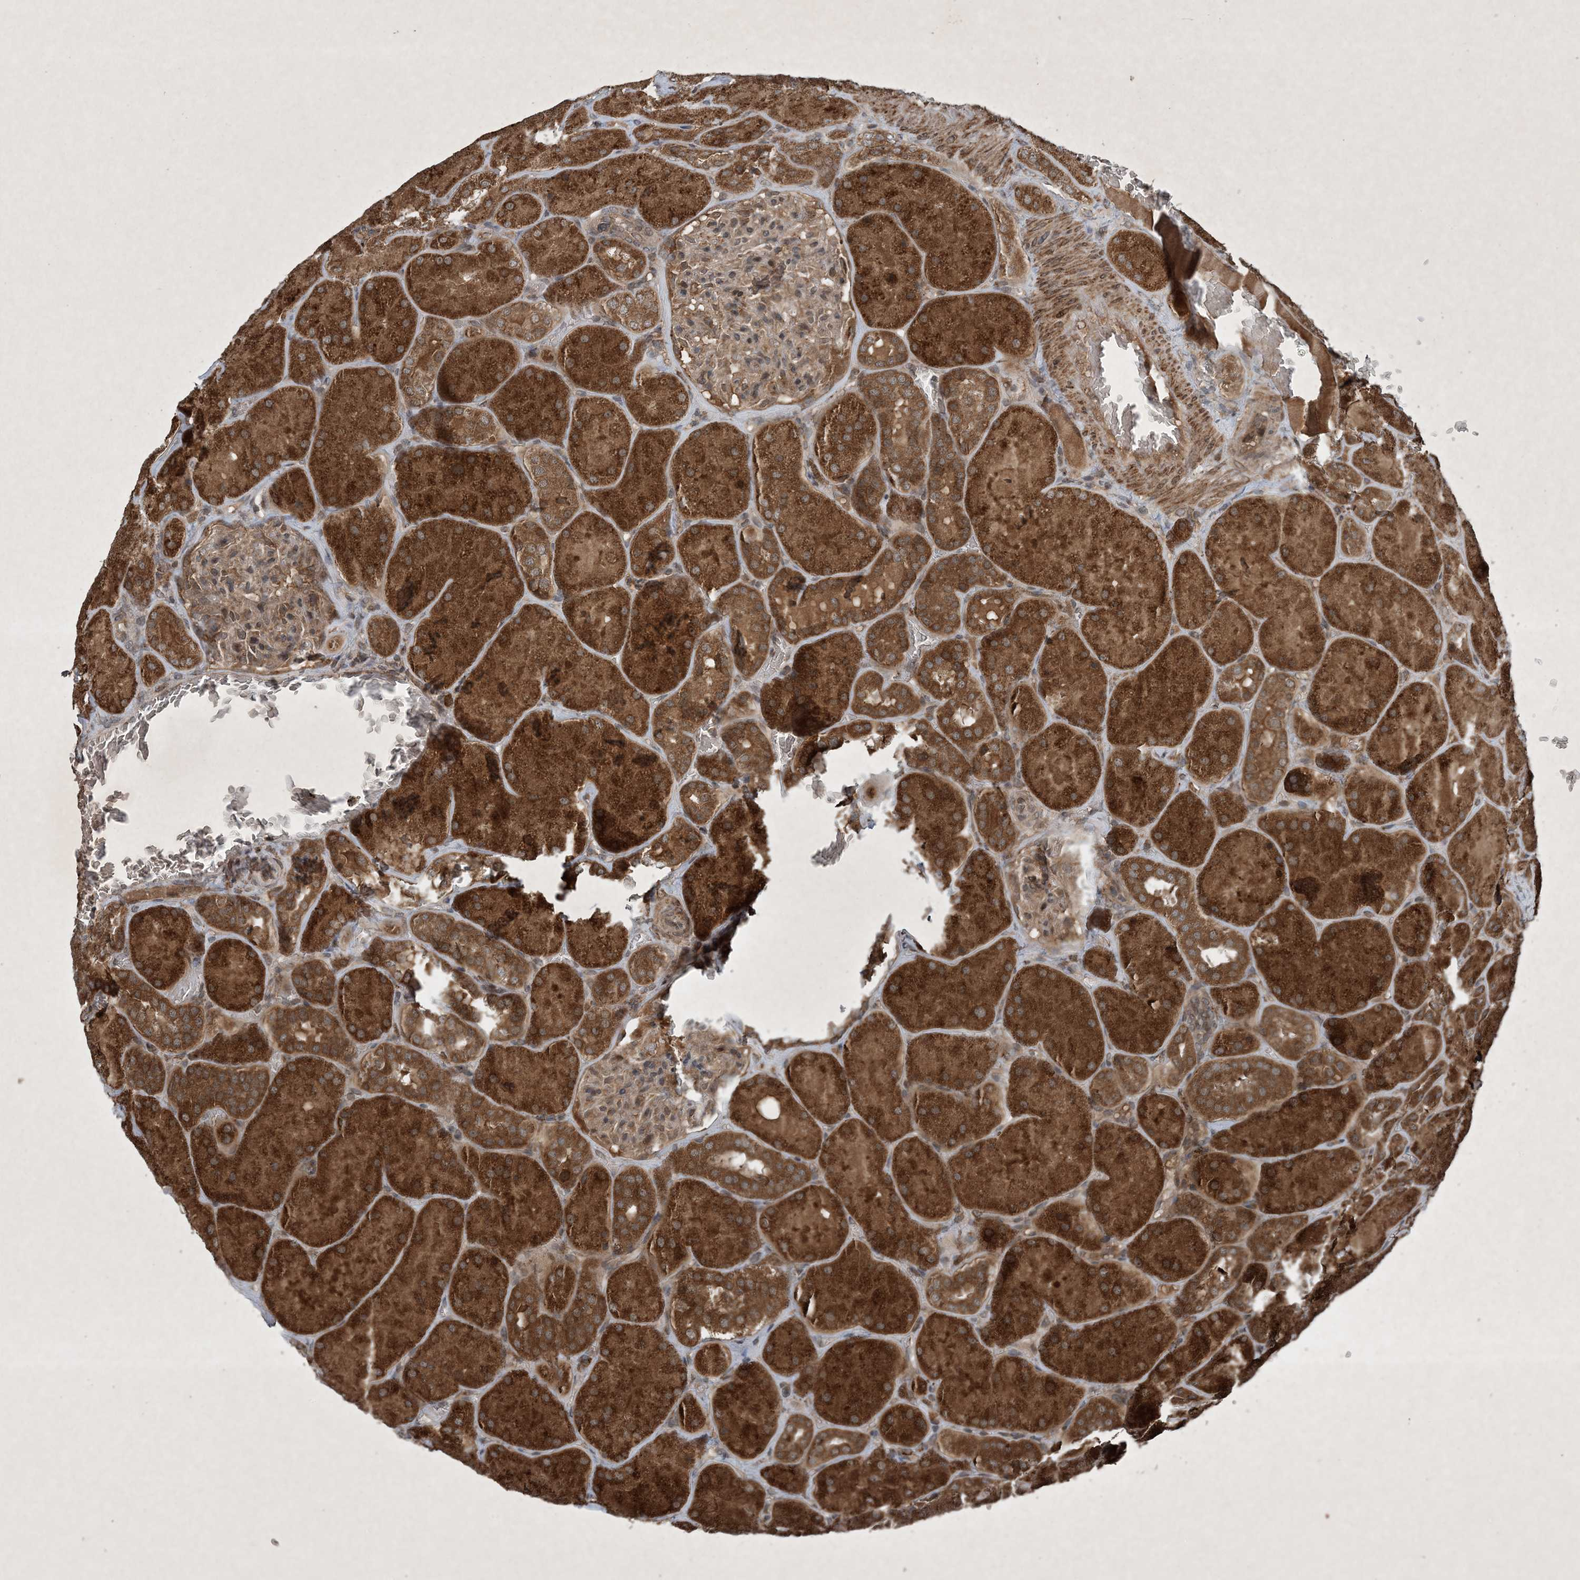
{"staining": {"intensity": "weak", "quantity": ">75%", "location": "cytoplasmic/membranous"}, "tissue": "kidney", "cell_type": "Cells in glomeruli", "image_type": "normal", "snomed": [{"axis": "morphology", "description": "Normal tissue, NOS"}, {"axis": "topography", "description": "Kidney"}], "caption": "Weak cytoplasmic/membranous protein staining is appreciated in approximately >75% of cells in glomeruli in kidney. (Brightfield microscopy of DAB IHC at high magnification).", "gene": "GNG5", "patient": {"sex": "male", "age": 28}}